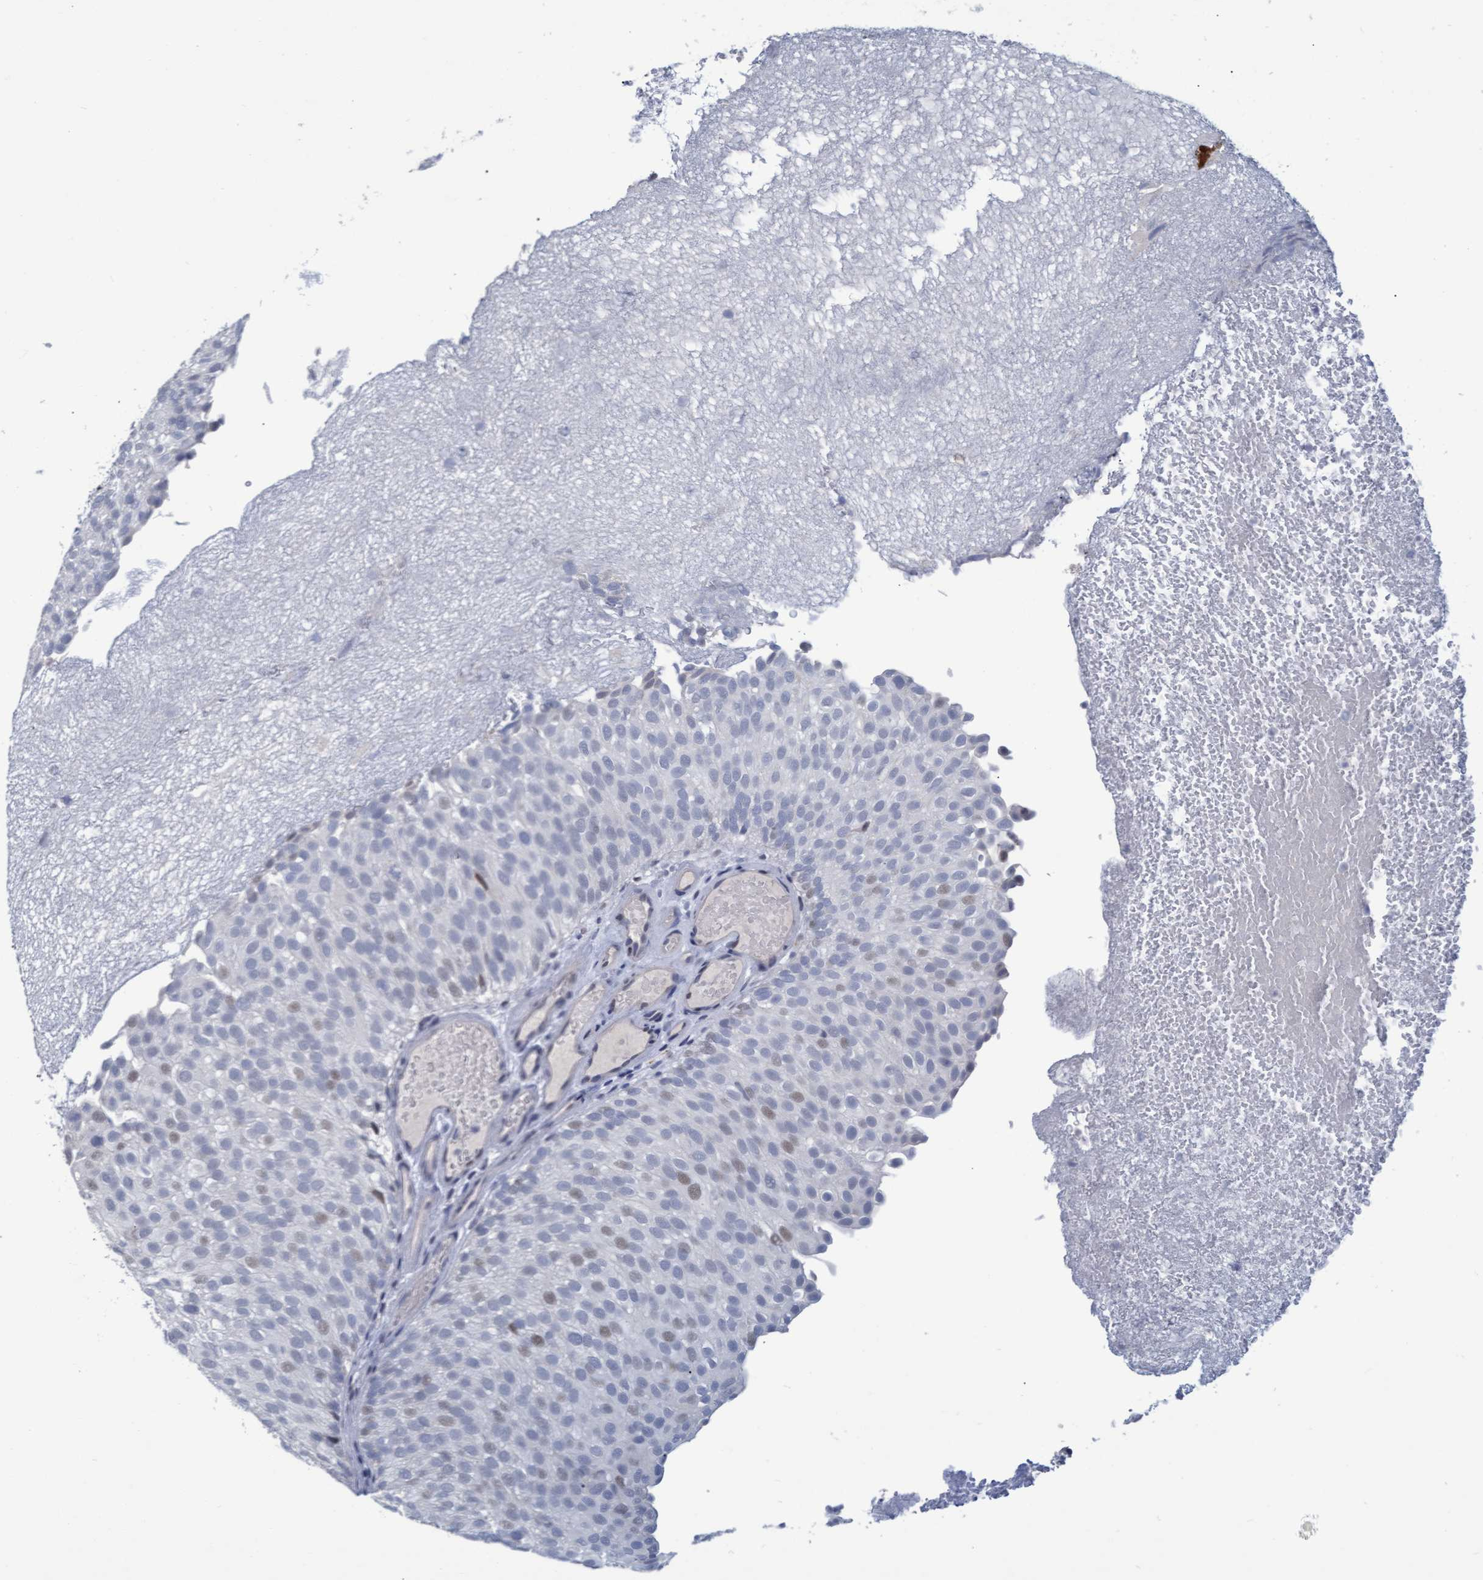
{"staining": {"intensity": "weak", "quantity": "<25%", "location": "nuclear"}, "tissue": "urothelial cancer", "cell_type": "Tumor cells", "image_type": "cancer", "snomed": [{"axis": "morphology", "description": "Urothelial carcinoma, Low grade"}, {"axis": "topography", "description": "Urinary bladder"}], "caption": "DAB (3,3'-diaminobenzidine) immunohistochemical staining of human low-grade urothelial carcinoma demonstrates no significant expression in tumor cells. (Immunohistochemistry (ihc), brightfield microscopy, high magnification).", "gene": "PROCA1", "patient": {"sex": "male", "age": 78}}